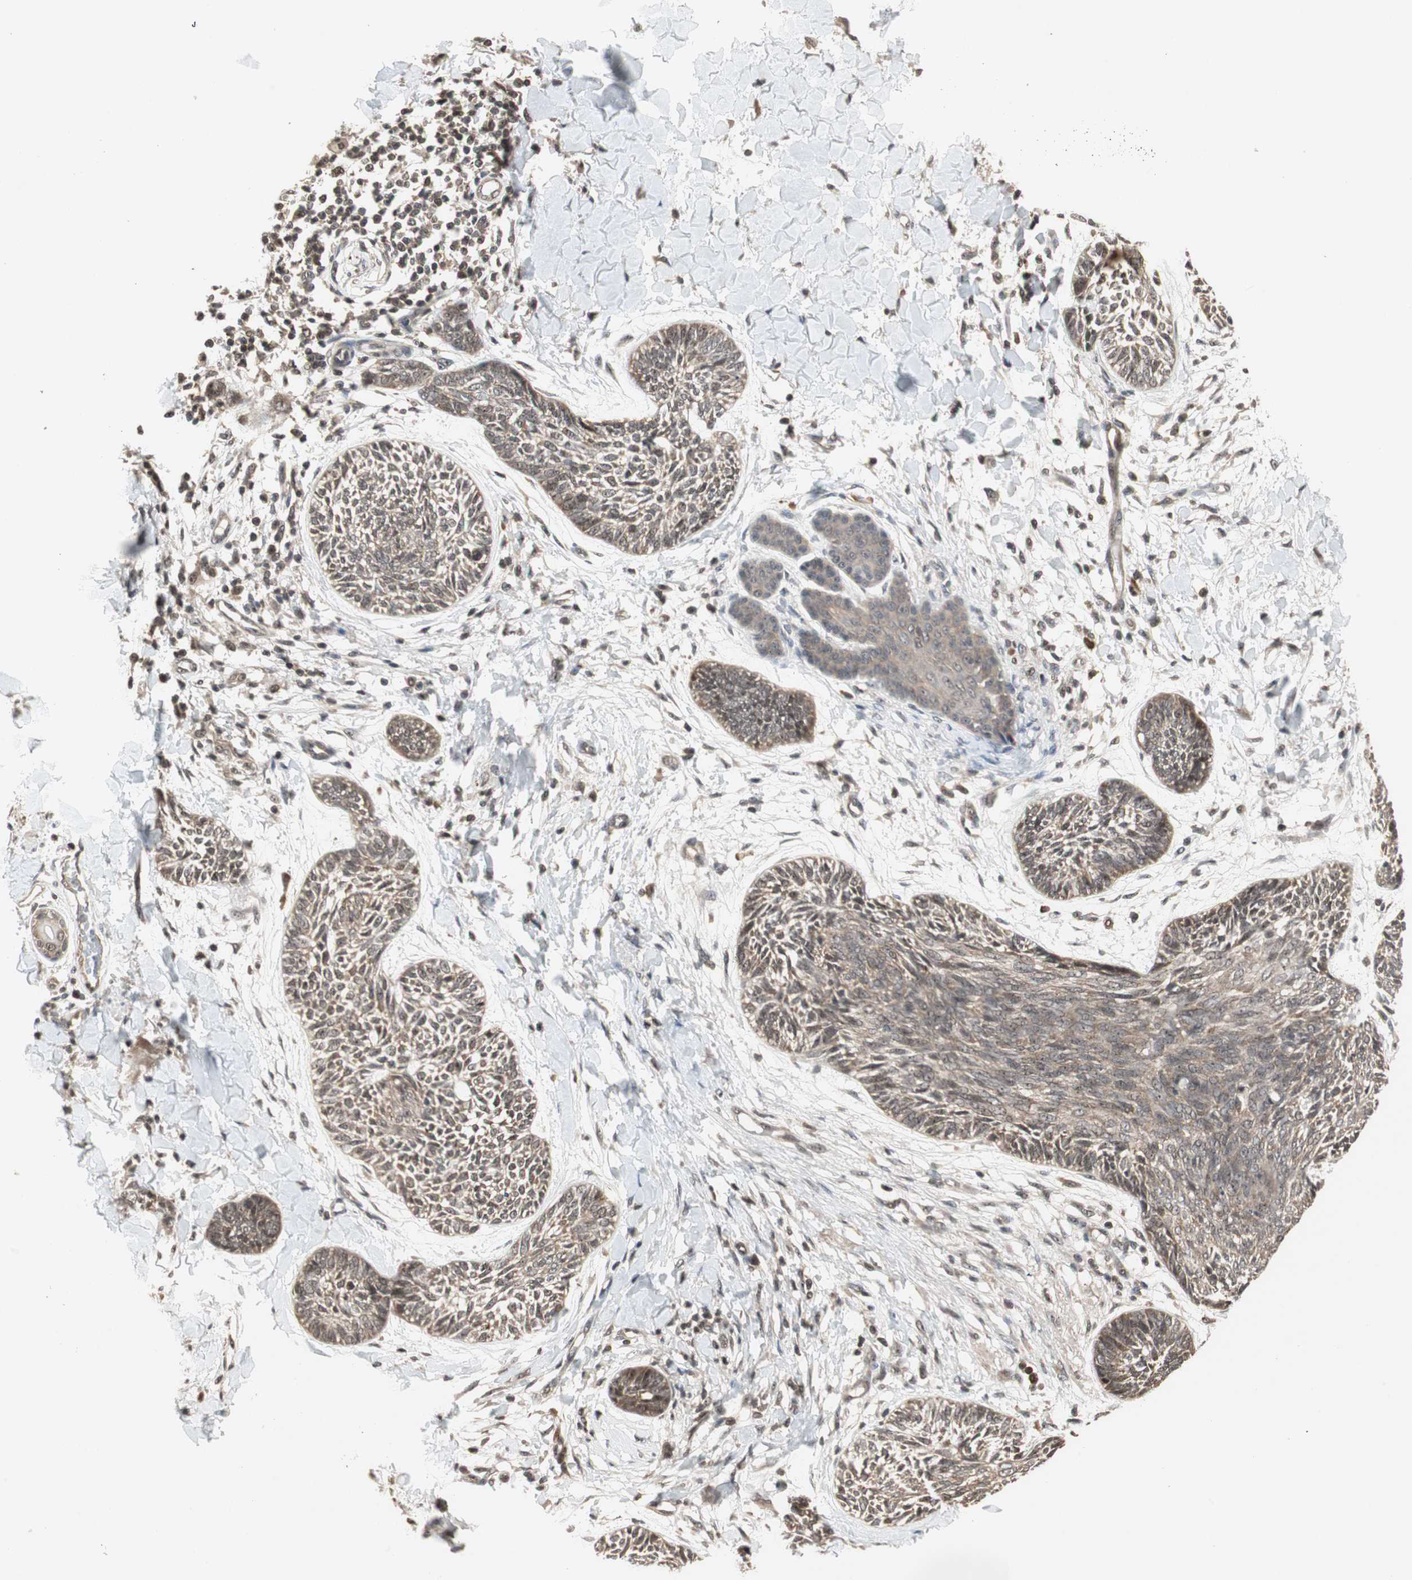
{"staining": {"intensity": "weak", "quantity": ">75%", "location": "cytoplasmic/membranous,nuclear"}, "tissue": "skin cancer", "cell_type": "Tumor cells", "image_type": "cancer", "snomed": [{"axis": "morphology", "description": "Papilloma, NOS"}, {"axis": "morphology", "description": "Basal cell carcinoma"}, {"axis": "topography", "description": "Skin"}], "caption": "Immunohistochemistry (IHC) photomicrograph of skin papilloma stained for a protein (brown), which reveals low levels of weak cytoplasmic/membranous and nuclear positivity in approximately >75% of tumor cells.", "gene": "CSNK2B", "patient": {"sex": "male", "age": 87}}